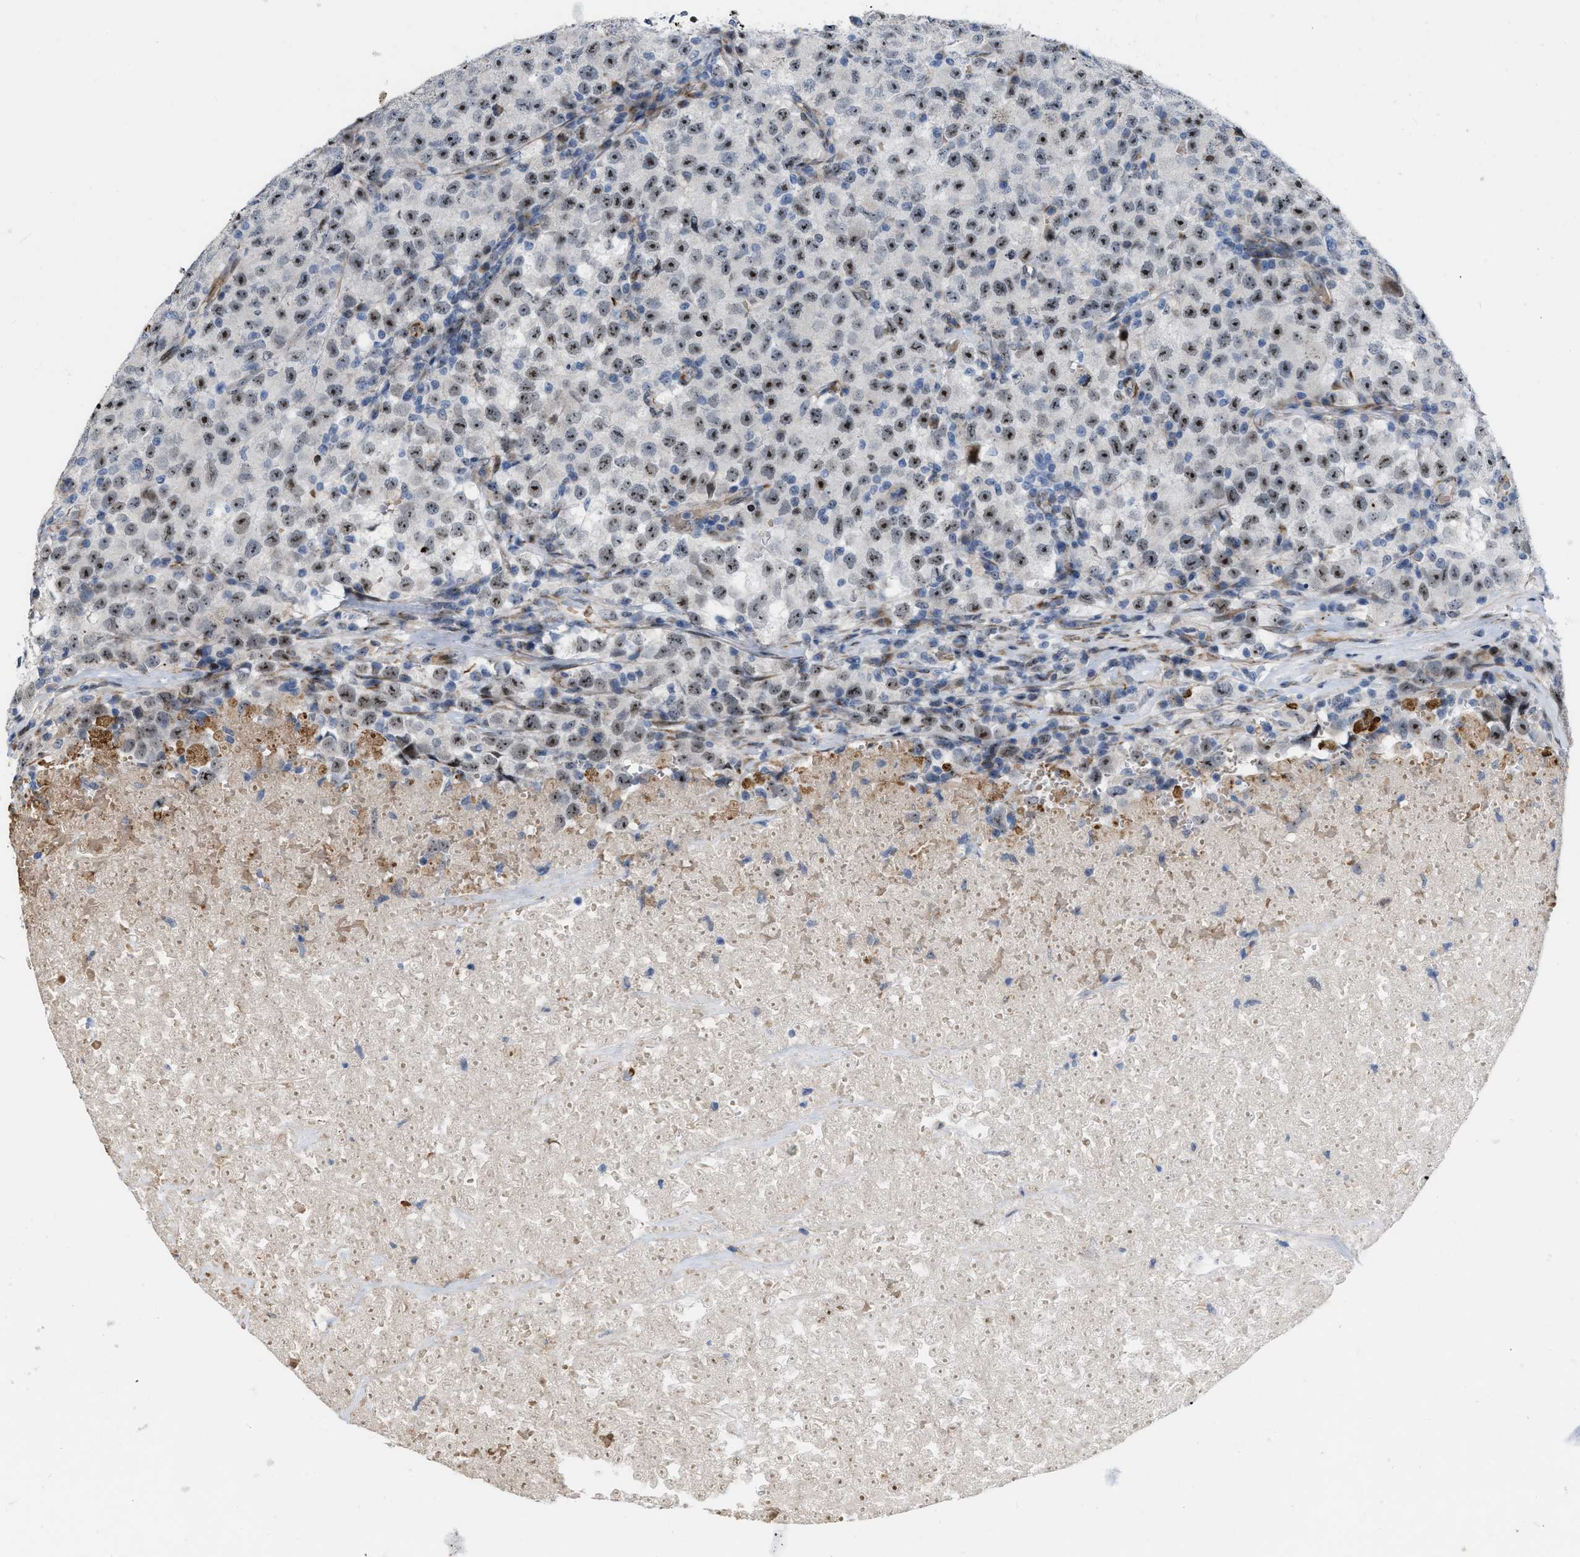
{"staining": {"intensity": "strong", "quantity": ">75%", "location": "nuclear"}, "tissue": "testis cancer", "cell_type": "Tumor cells", "image_type": "cancer", "snomed": [{"axis": "morphology", "description": "Seminoma, NOS"}, {"axis": "topography", "description": "Testis"}], "caption": "An image of human testis cancer stained for a protein demonstrates strong nuclear brown staining in tumor cells.", "gene": "POLR1F", "patient": {"sex": "male", "age": 22}}